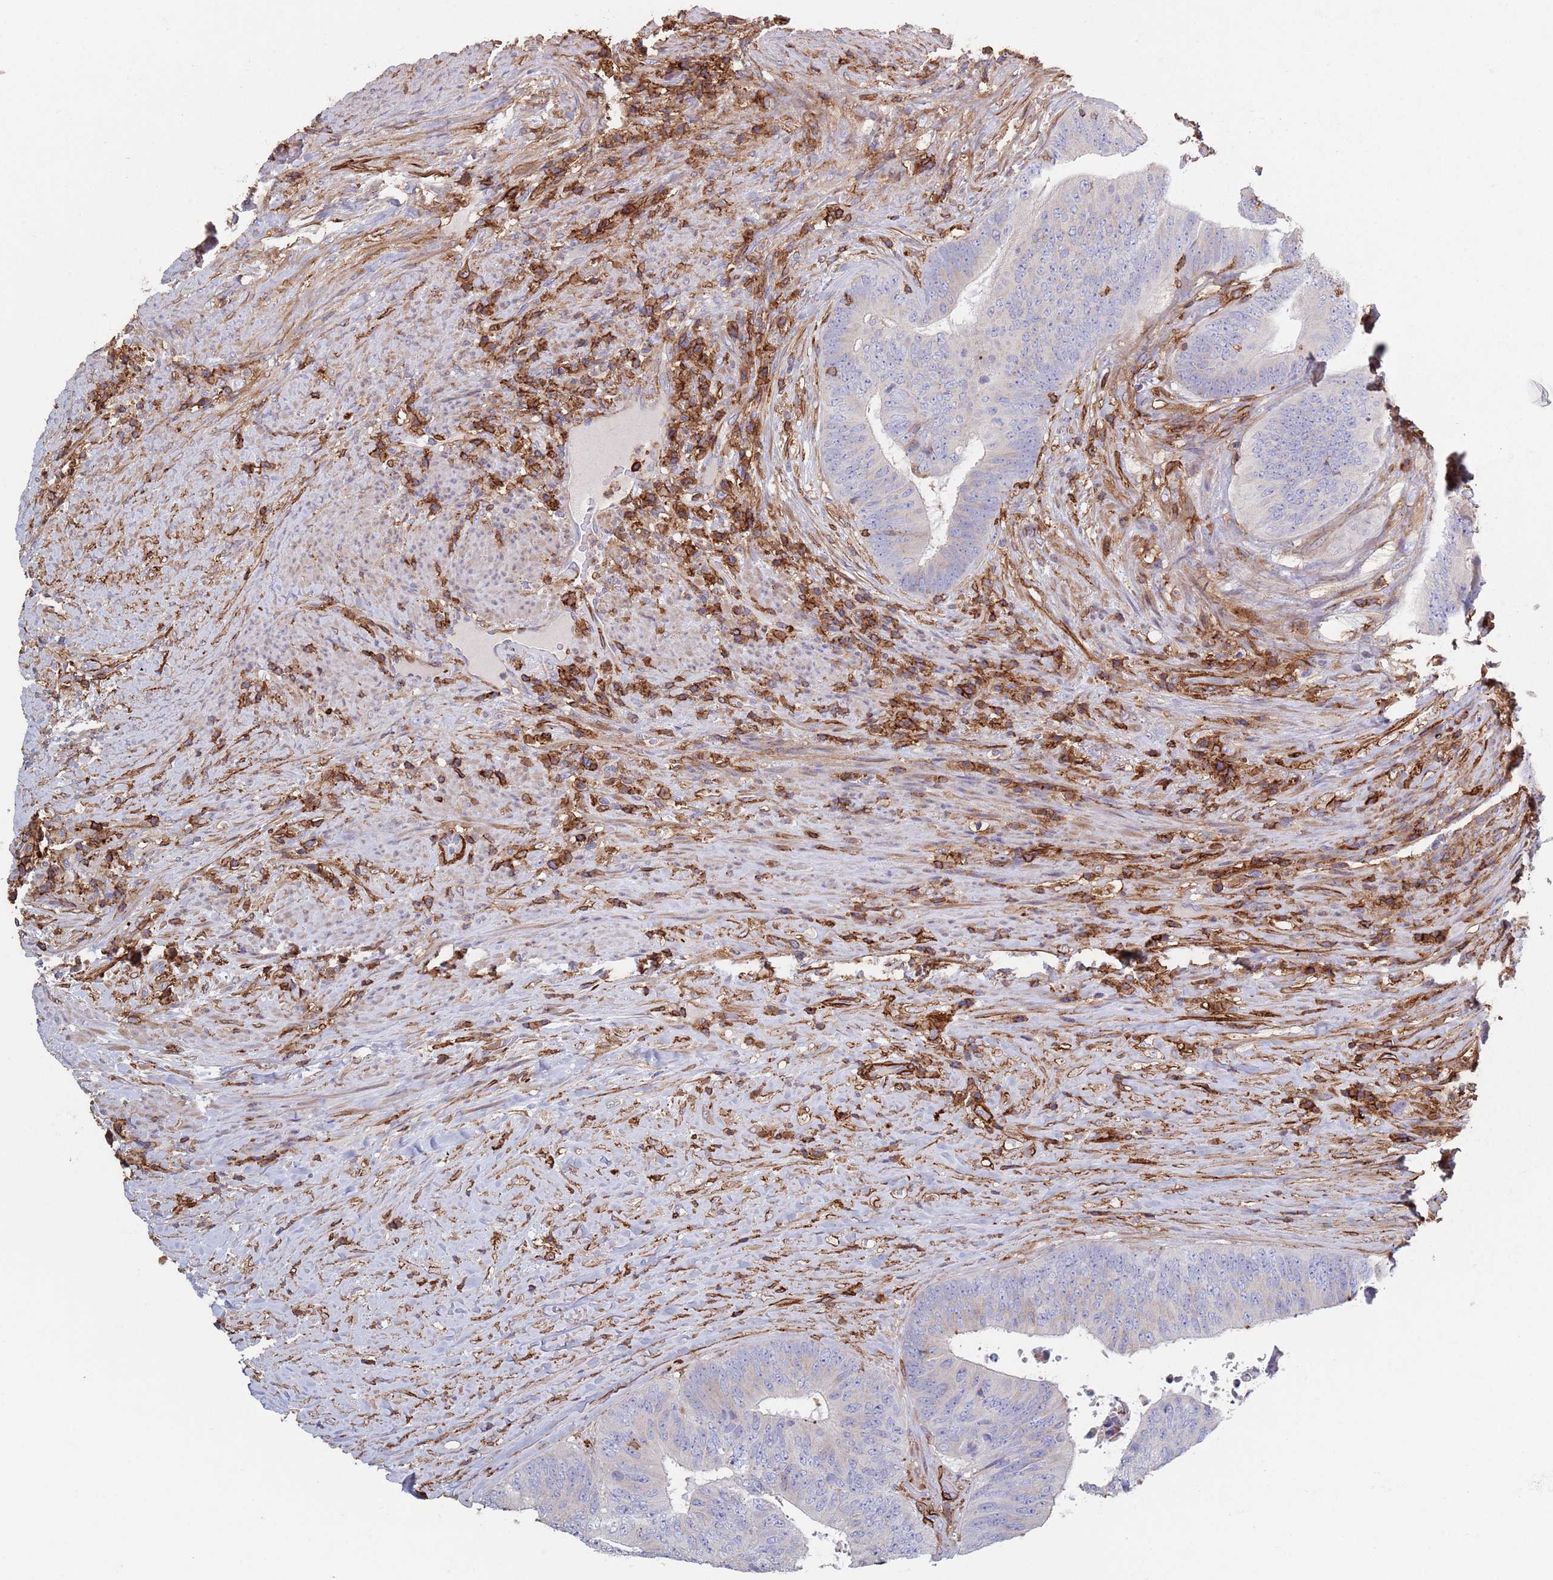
{"staining": {"intensity": "negative", "quantity": "none", "location": "none"}, "tissue": "colorectal cancer", "cell_type": "Tumor cells", "image_type": "cancer", "snomed": [{"axis": "morphology", "description": "Adenocarcinoma, NOS"}, {"axis": "topography", "description": "Rectum"}], "caption": "Tumor cells are negative for brown protein staining in colorectal adenocarcinoma.", "gene": "RNF144A", "patient": {"sex": "male", "age": 72}}